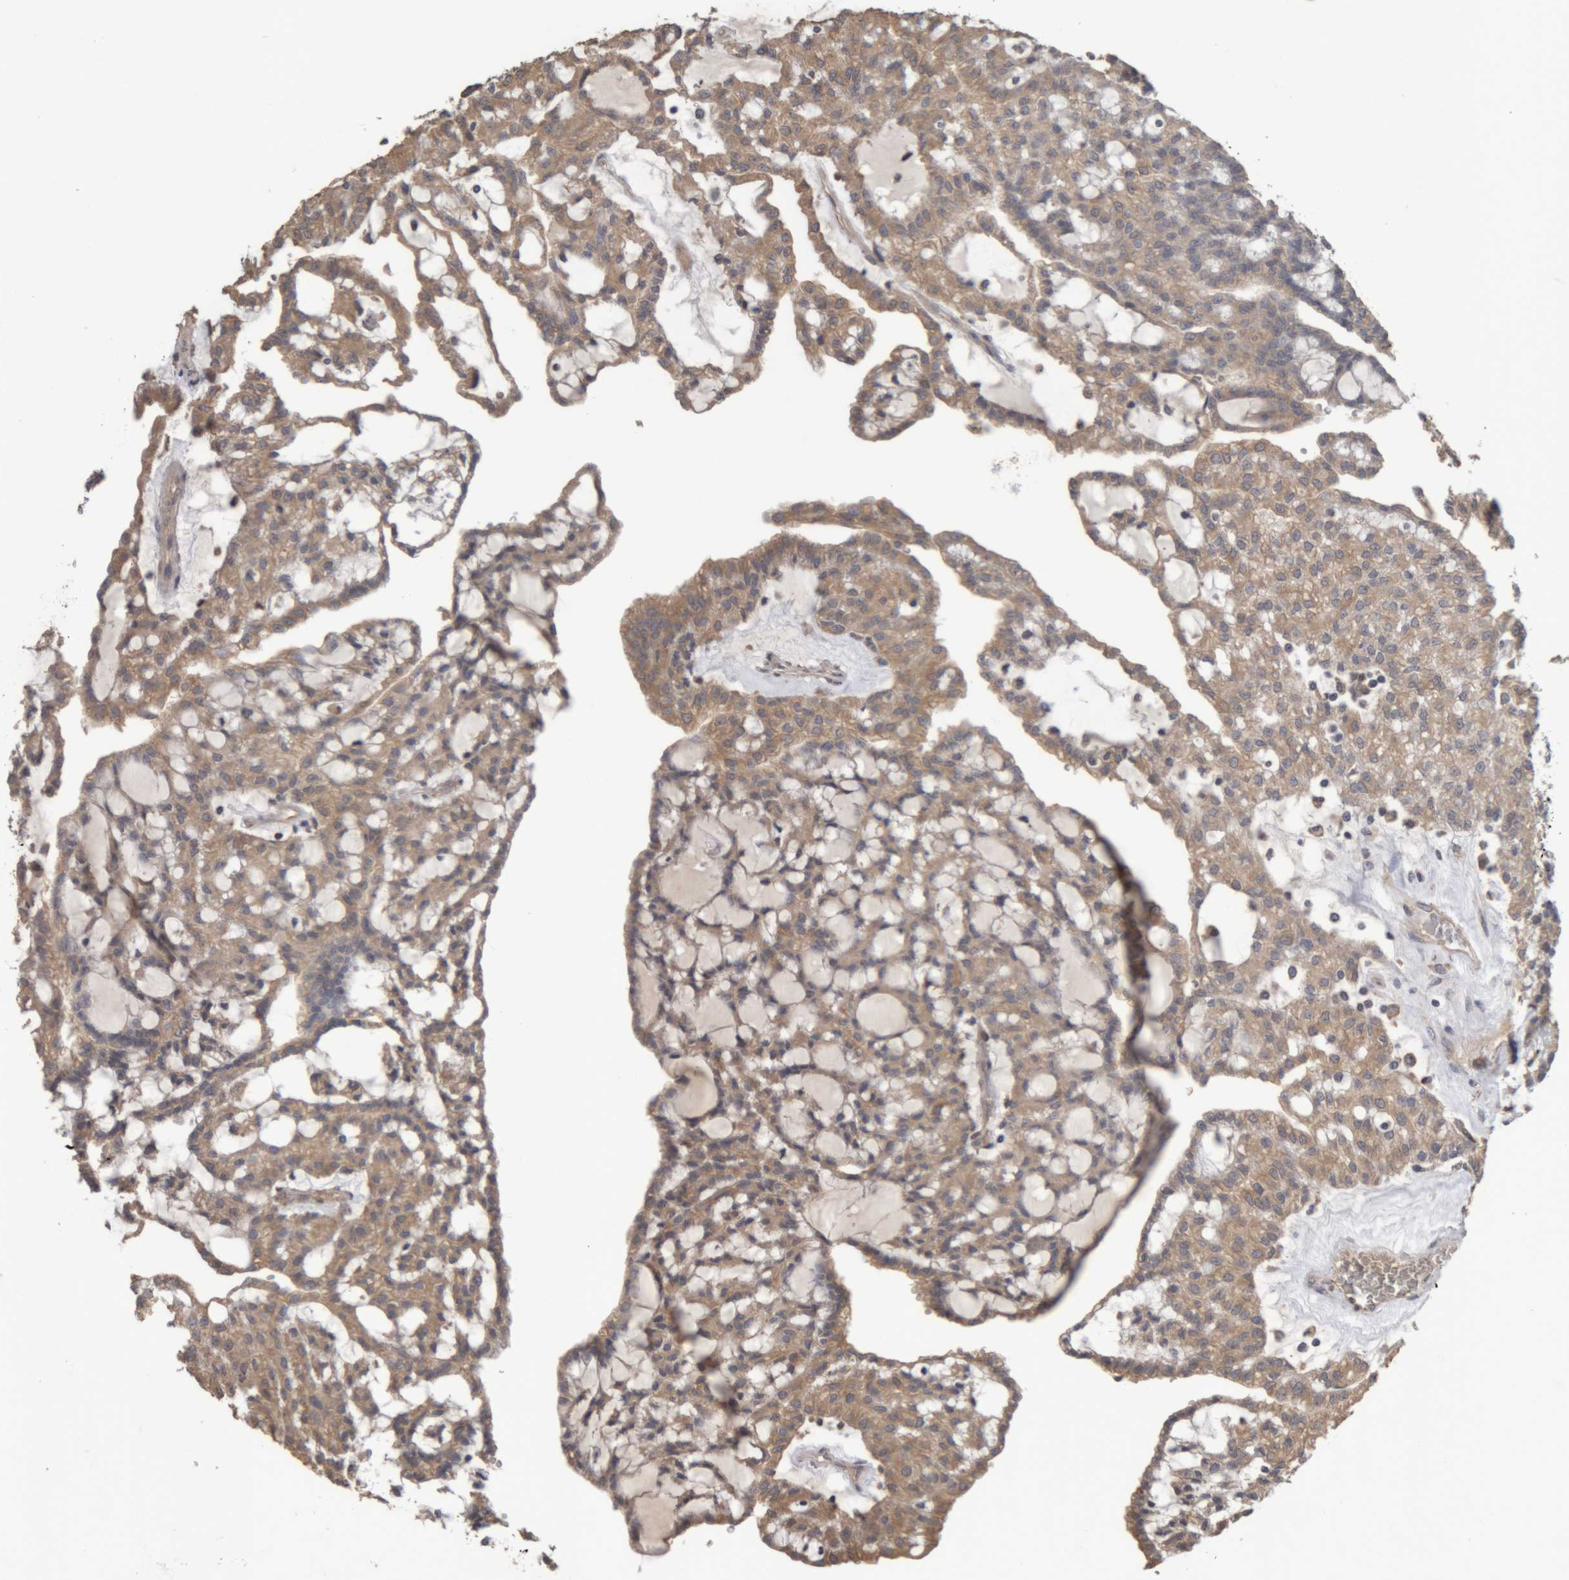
{"staining": {"intensity": "moderate", "quantity": ">75%", "location": "cytoplasmic/membranous"}, "tissue": "renal cancer", "cell_type": "Tumor cells", "image_type": "cancer", "snomed": [{"axis": "morphology", "description": "Adenocarcinoma, NOS"}, {"axis": "topography", "description": "Kidney"}], "caption": "IHC image of renal cancer stained for a protein (brown), which exhibits medium levels of moderate cytoplasmic/membranous staining in about >75% of tumor cells.", "gene": "TMED7", "patient": {"sex": "male", "age": 63}}